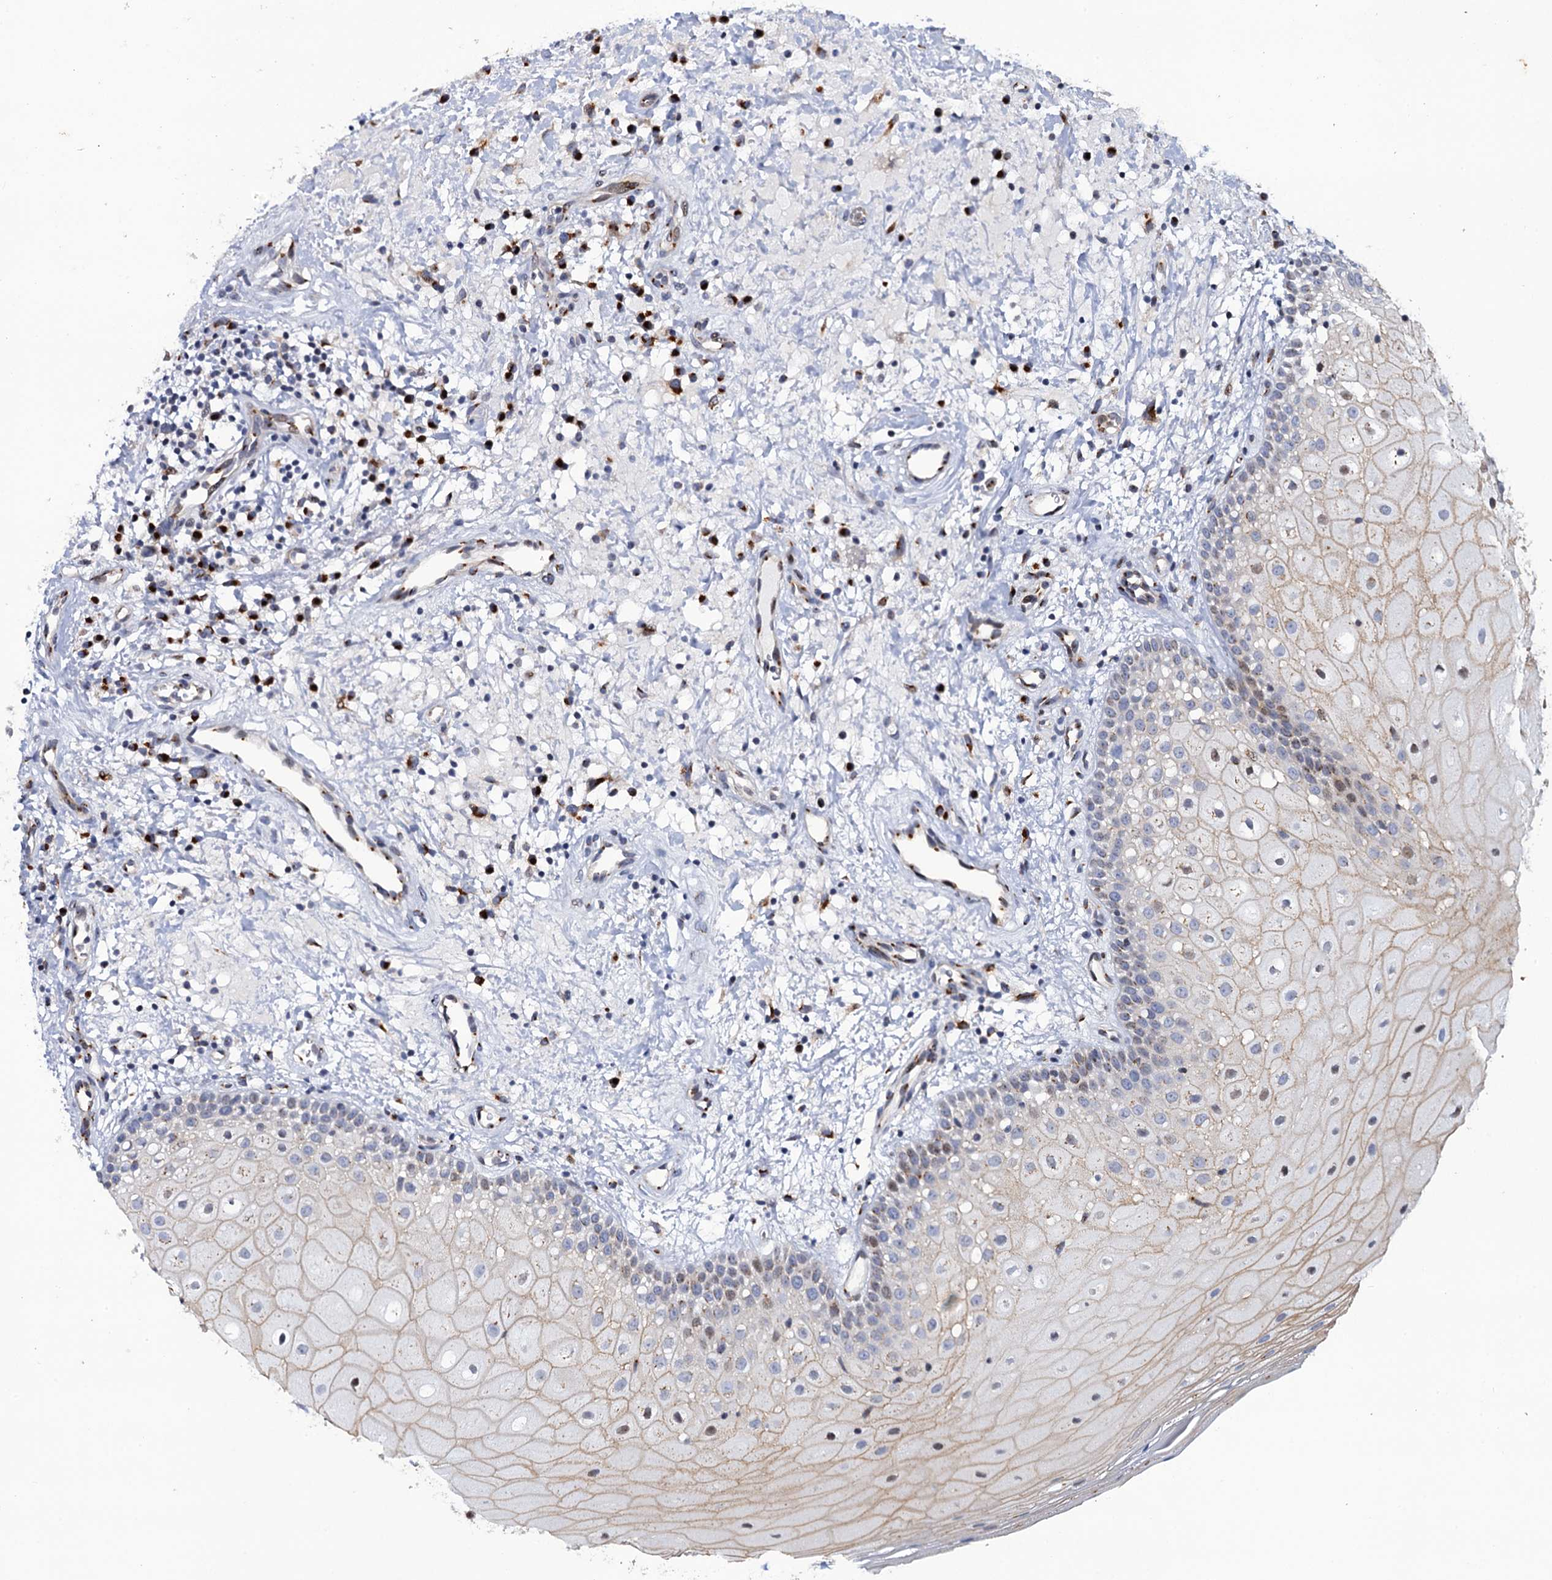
{"staining": {"intensity": "strong", "quantity": "<25%", "location": "cytoplasmic/membranous,nuclear"}, "tissue": "oral mucosa", "cell_type": "Squamous epithelial cells", "image_type": "normal", "snomed": [{"axis": "morphology", "description": "Normal tissue, NOS"}, {"axis": "topography", "description": "Oral tissue"}], "caption": "Benign oral mucosa demonstrates strong cytoplasmic/membranous,nuclear staining in approximately <25% of squamous epithelial cells, visualized by immunohistochemistry. (DAB (3,3'-diaminobenzidine) IHC, brown staining for protein, blue staining for nuclei).", "gene": "THAP2", "patient": {"sex": "male", "age": 74}}